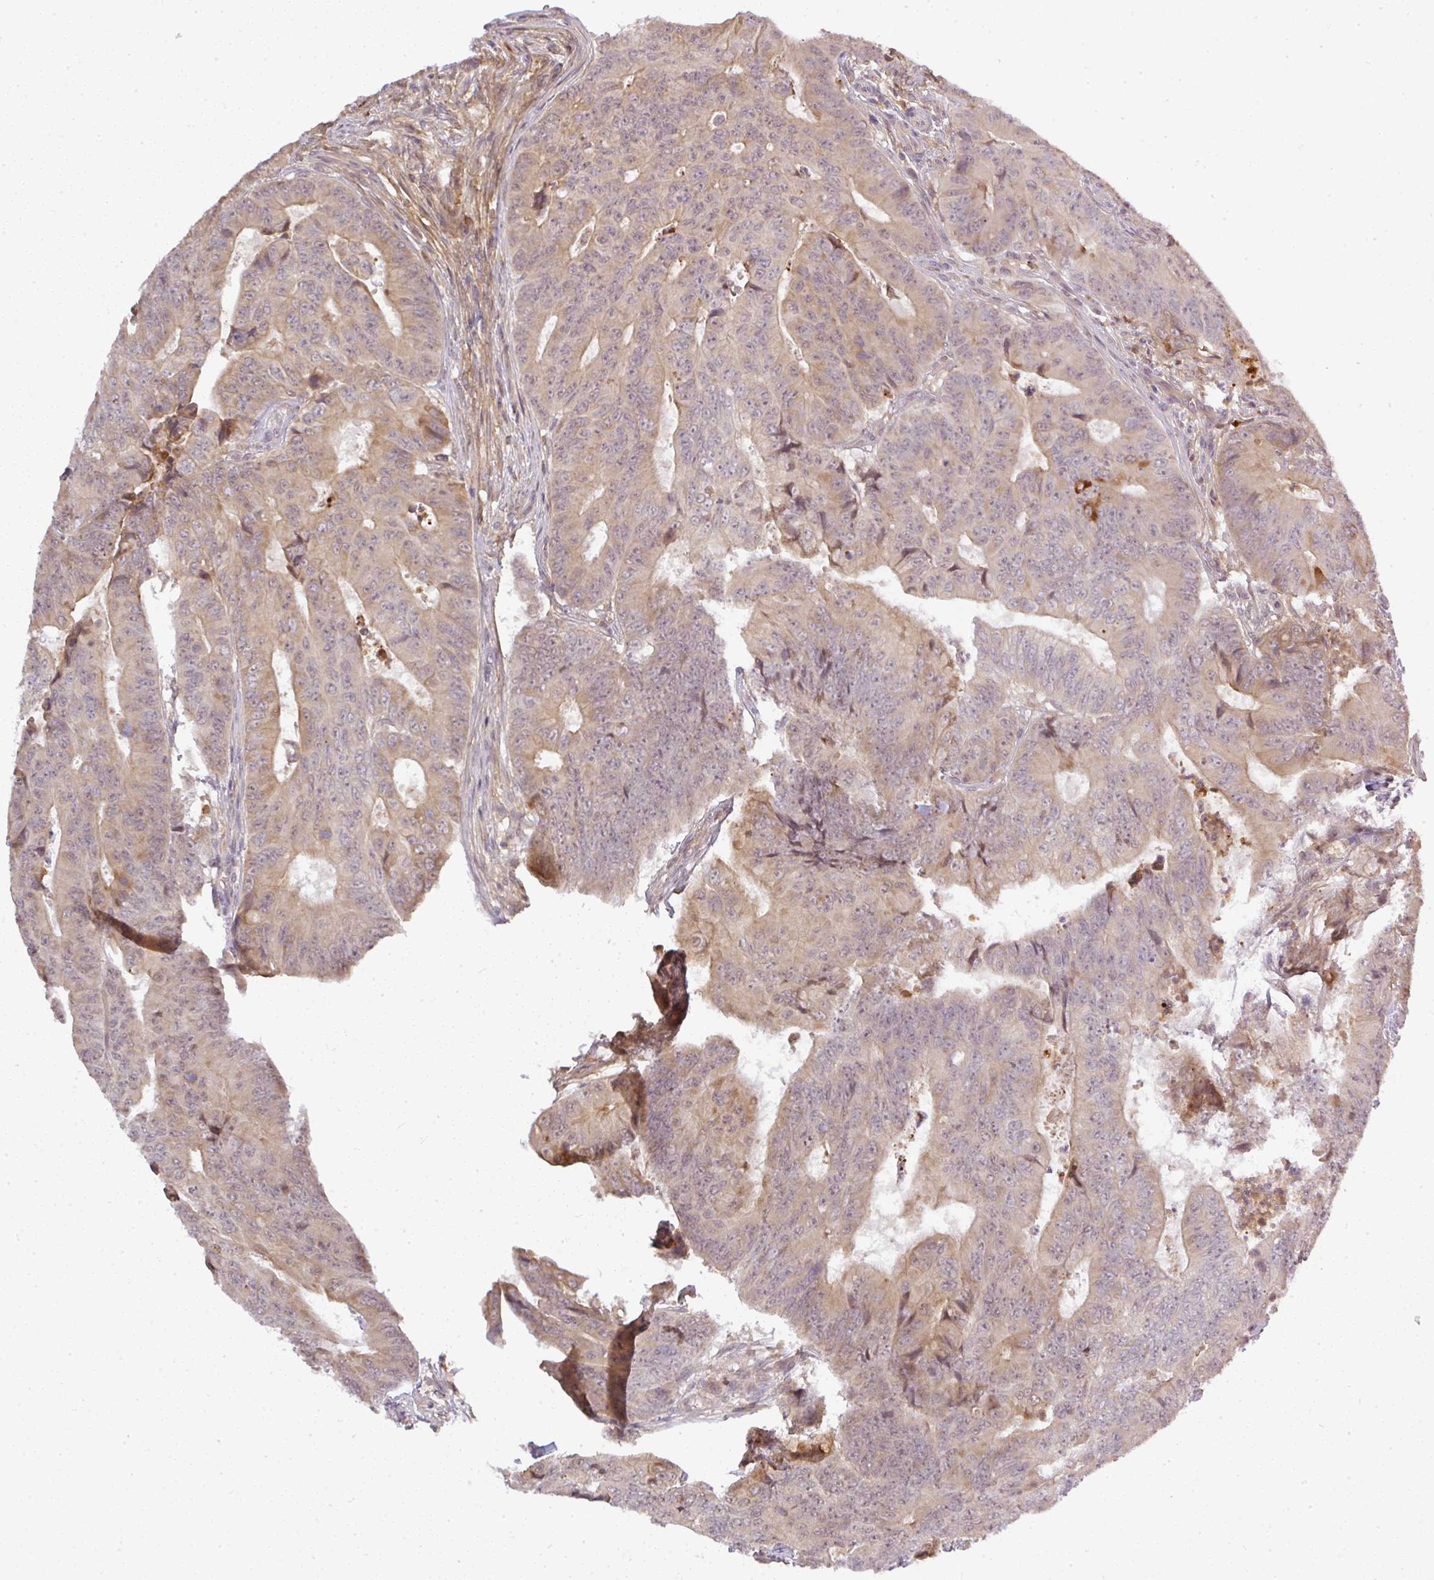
{"staining": {"intensity": "weak", "quantity": ">75%", "location": "cytoplasmic/membranous"}, "tissue": "colorectal cancer", "cell_type": "Tumor cells", "image_type": "cancer", "snomed": [{"axis": "morphology", "description": "Adenocarcinoma, NOS"}, {"axis": "topography", "description": "Colon"}], "caption": "Approximately >75% of tumor cells in human colorectal adenocarcinoma show weak cytoplasmic/membranous protein positivity as visualized by brown immunohistochemical staining.", "gene": "FAM153A", "patient": {"sex": "female", "age": 48}}